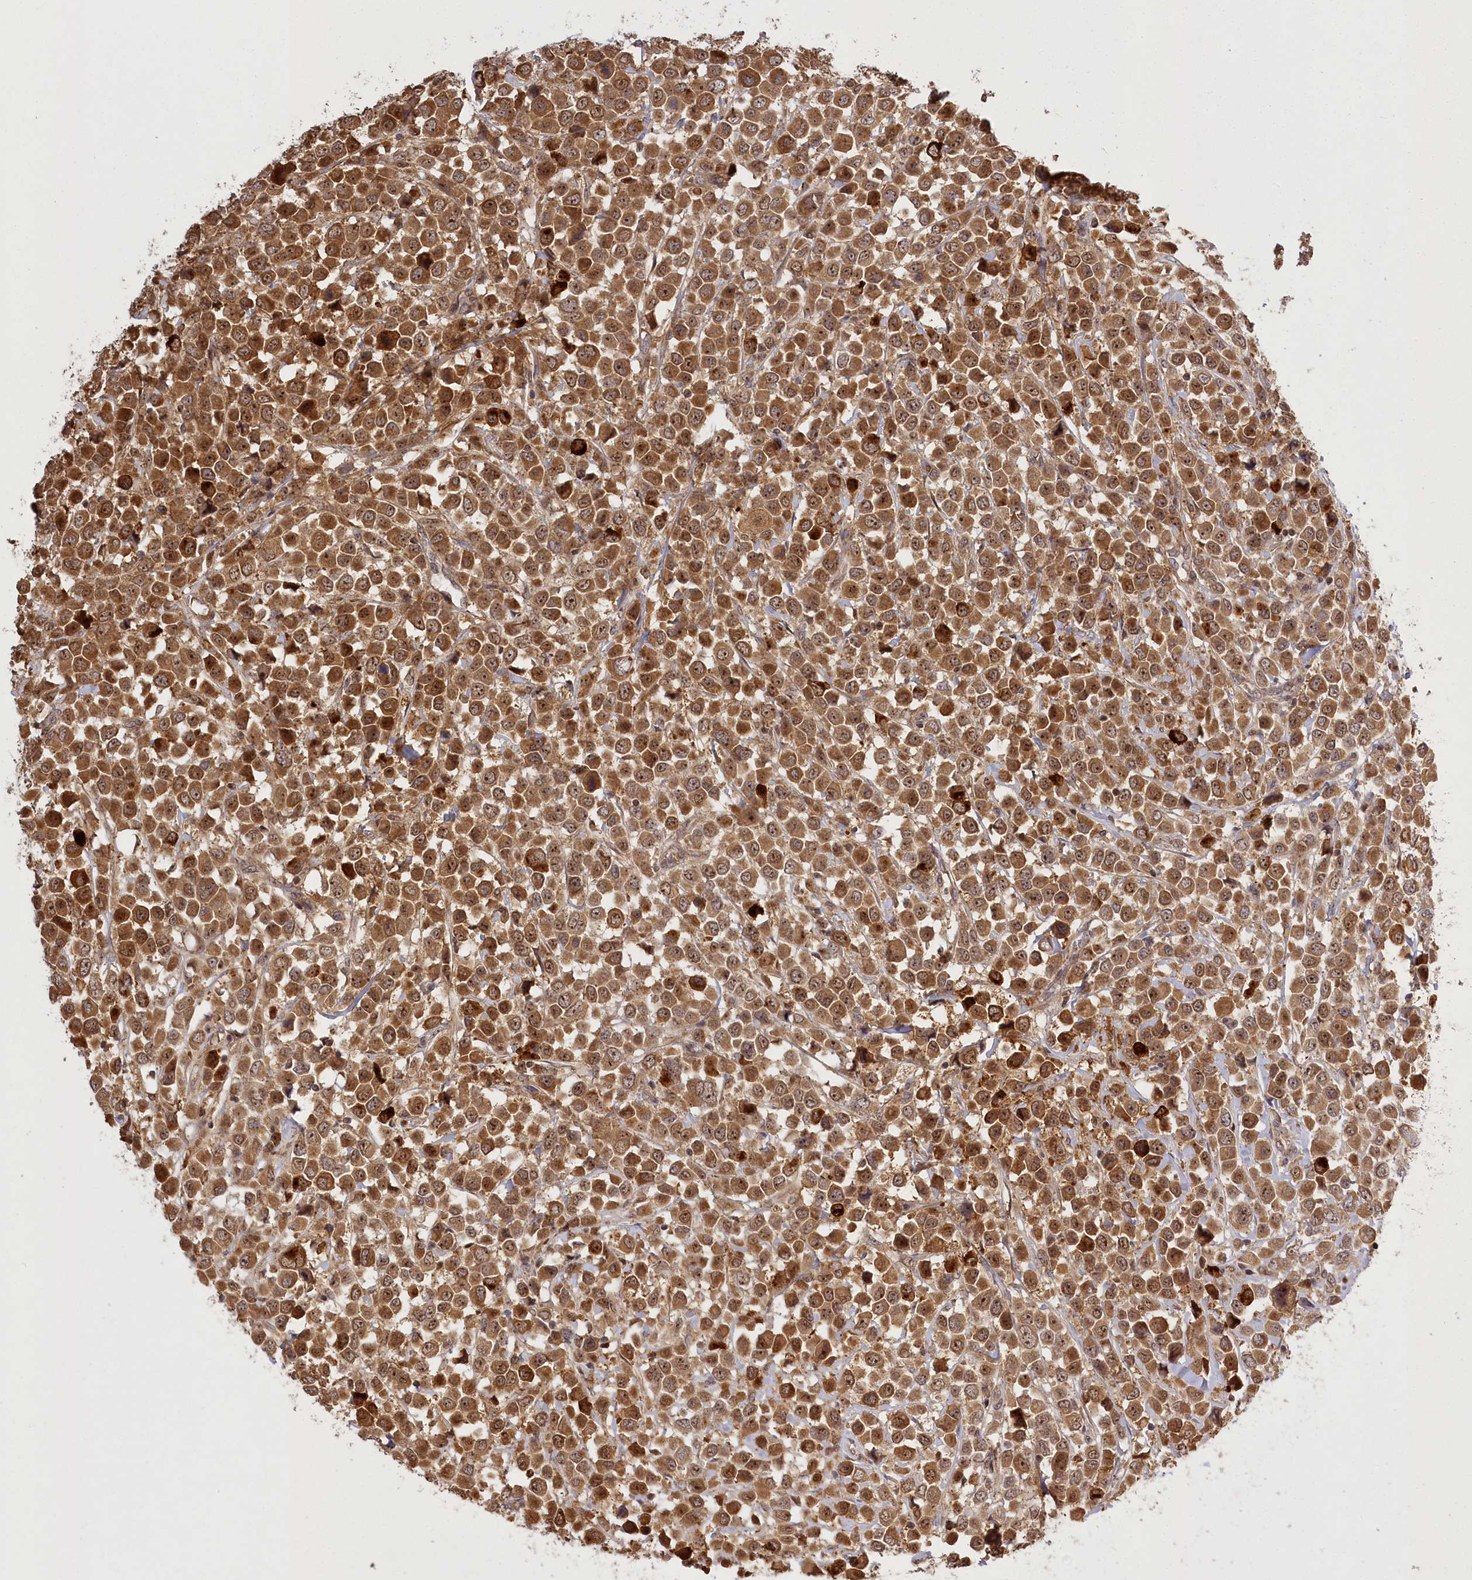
{"staining": {"intensity": "strong", "quantity": ">75%", "location": "cytoplasmic/membranous,nuclear"}, "tissue": "breast cancer", "cell_type": "Tumor cells", "image_type": "cancer", "snomed": [{"axis": "morphology", "description": "Duct carcinoma"}, {"axis": "topography", "description": "Breast"}], "caption": "Breast cancer stained with DAB immunohistochemistry demonstrates high levels of strong cytoplasmic/membranous and nuclear positivity in about >75% of tumor cells. The protein is stained brown, and the nuclei are stained in blue (DAB IHC with brightfield microscopy, high magnification).", "gene": "SERGEF", "patient": {"sex": "female", "age": 61}}